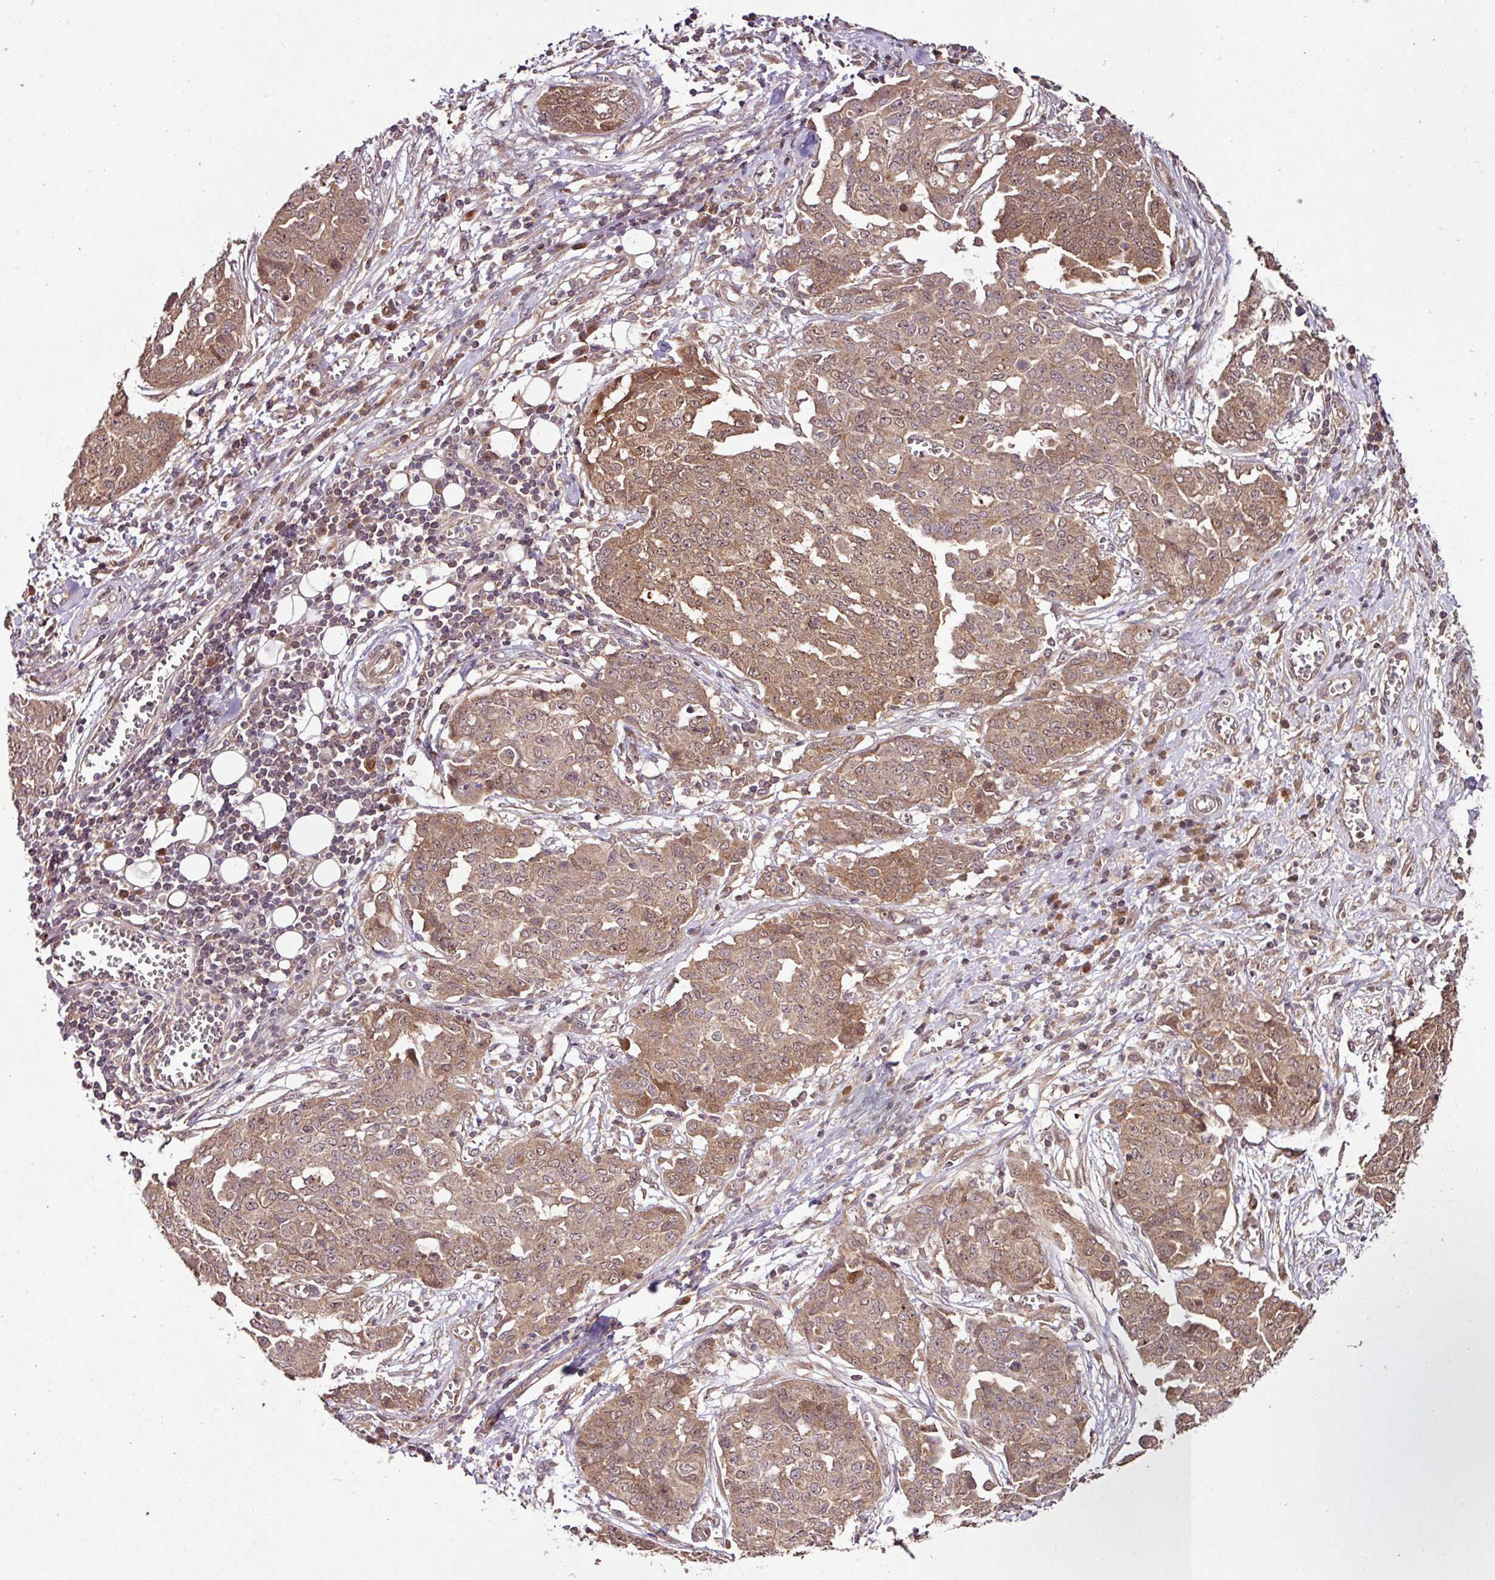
{"staining": {"intensity": "moderate", "quantity": ">75%", "location": "cytoplasmic/membranous,nuclear"}, "tissue": "ovarian cancer", "cell_type": "Tumor cells", "image_type": "cancer", "snomed": [{"axis": "morphology", "description": "Cystadenocarcinoma, serous, NOS"}, {"axis": "topography", "description": "Soft tissue"}, {"axis": "topography", "description": "Ovary"}], "caption": "Serous cystadenocarcinoma (ovarian) stained with immunohistochemistry shows moderate cytoplasmic/membranous and nuclear expression in approximately >75% of tumor cells.", "gene": "FAIM", "patient": {"sex": "female", "age": 57}}